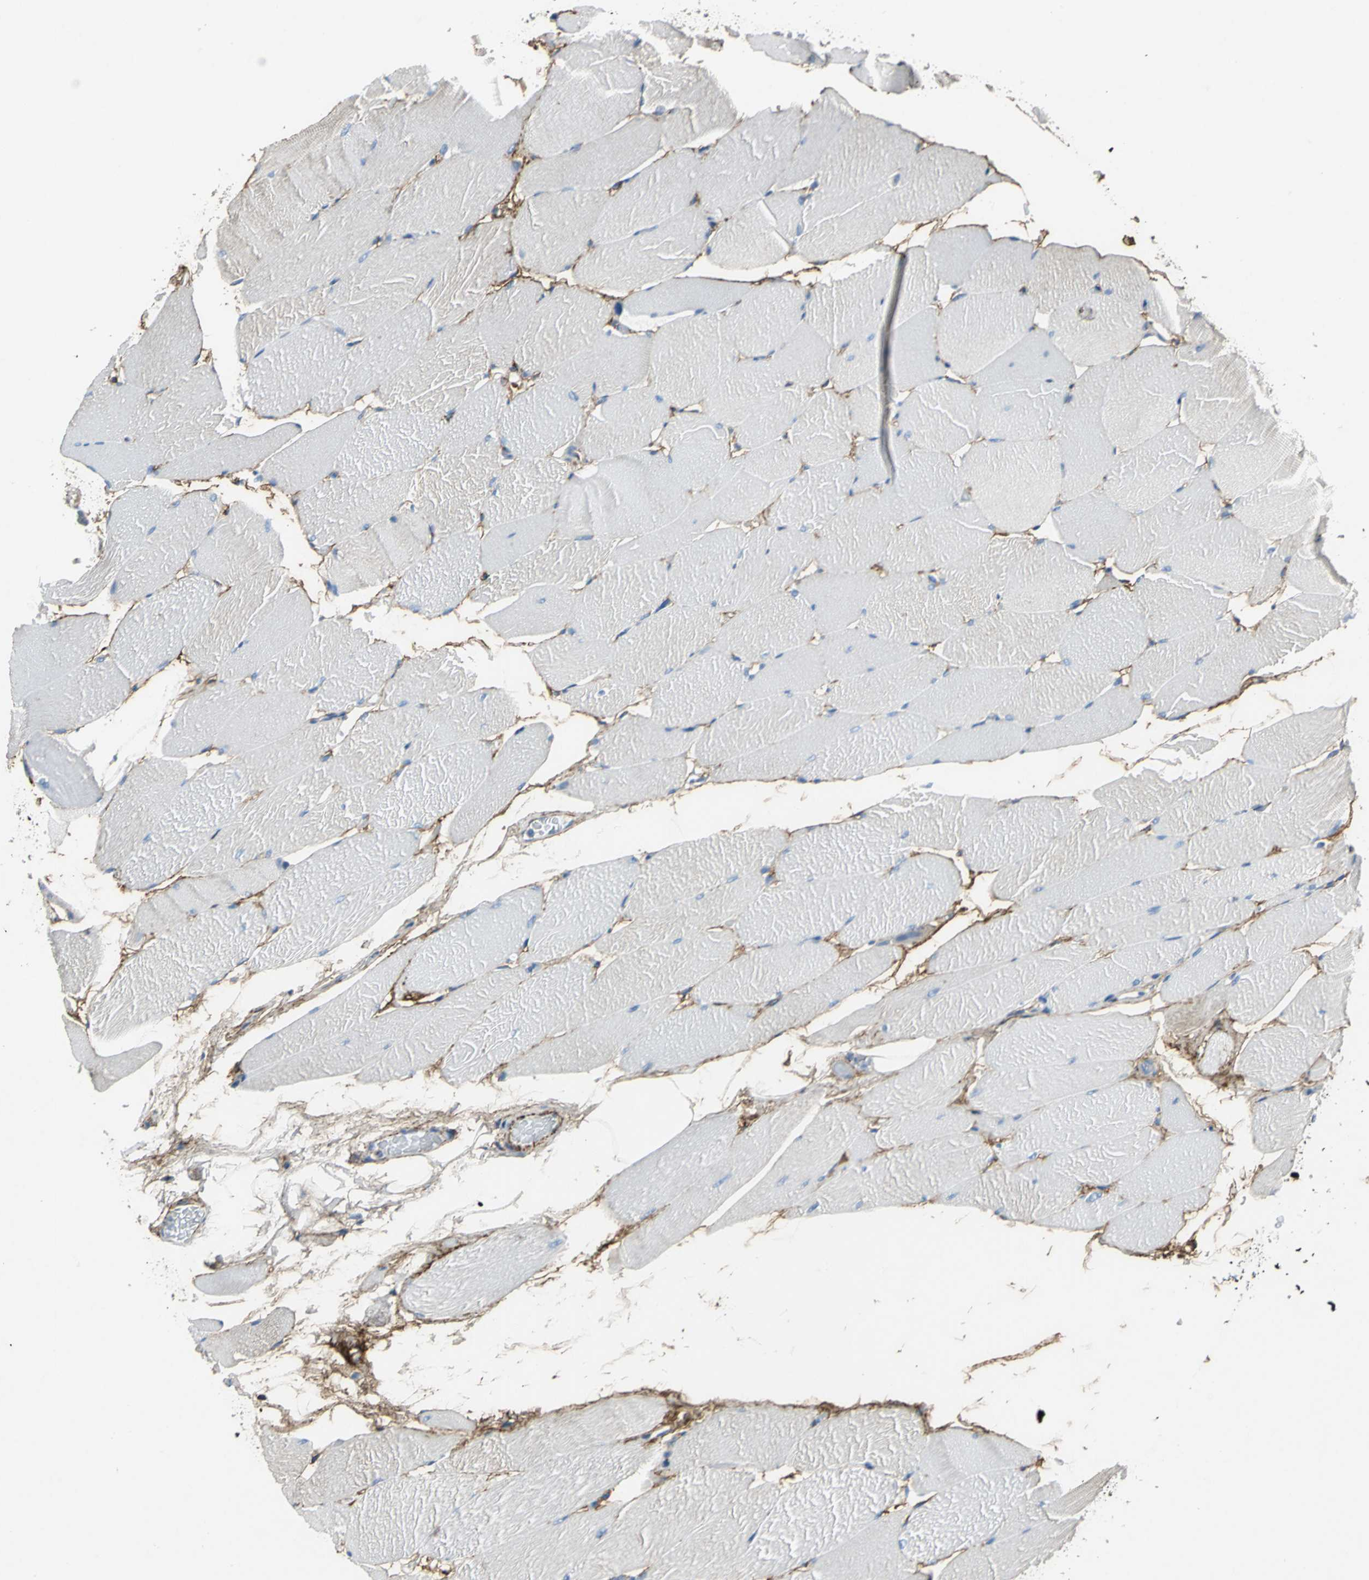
{"staining": {"intensity": "negative", "quantity": "none", "location": "none"}, "tissue": "skeletal muscle", "cell_type": "Myocytes", "image_type": "normal", "snomed": [{"axis": "morphology", "description": "Normal tissue, NOS"}, {"axis": "topography", "description": "Skeletal muscle"}, {"axis": "topography", "description": "Parathyroid gland"}], "caption": "Immunohistochemistry (IHC) of normal human skeletal muscle exhibits no positivity in myocytes.", "gene": "EFNB3", "patient": {"sex": "female", "age": 37}}